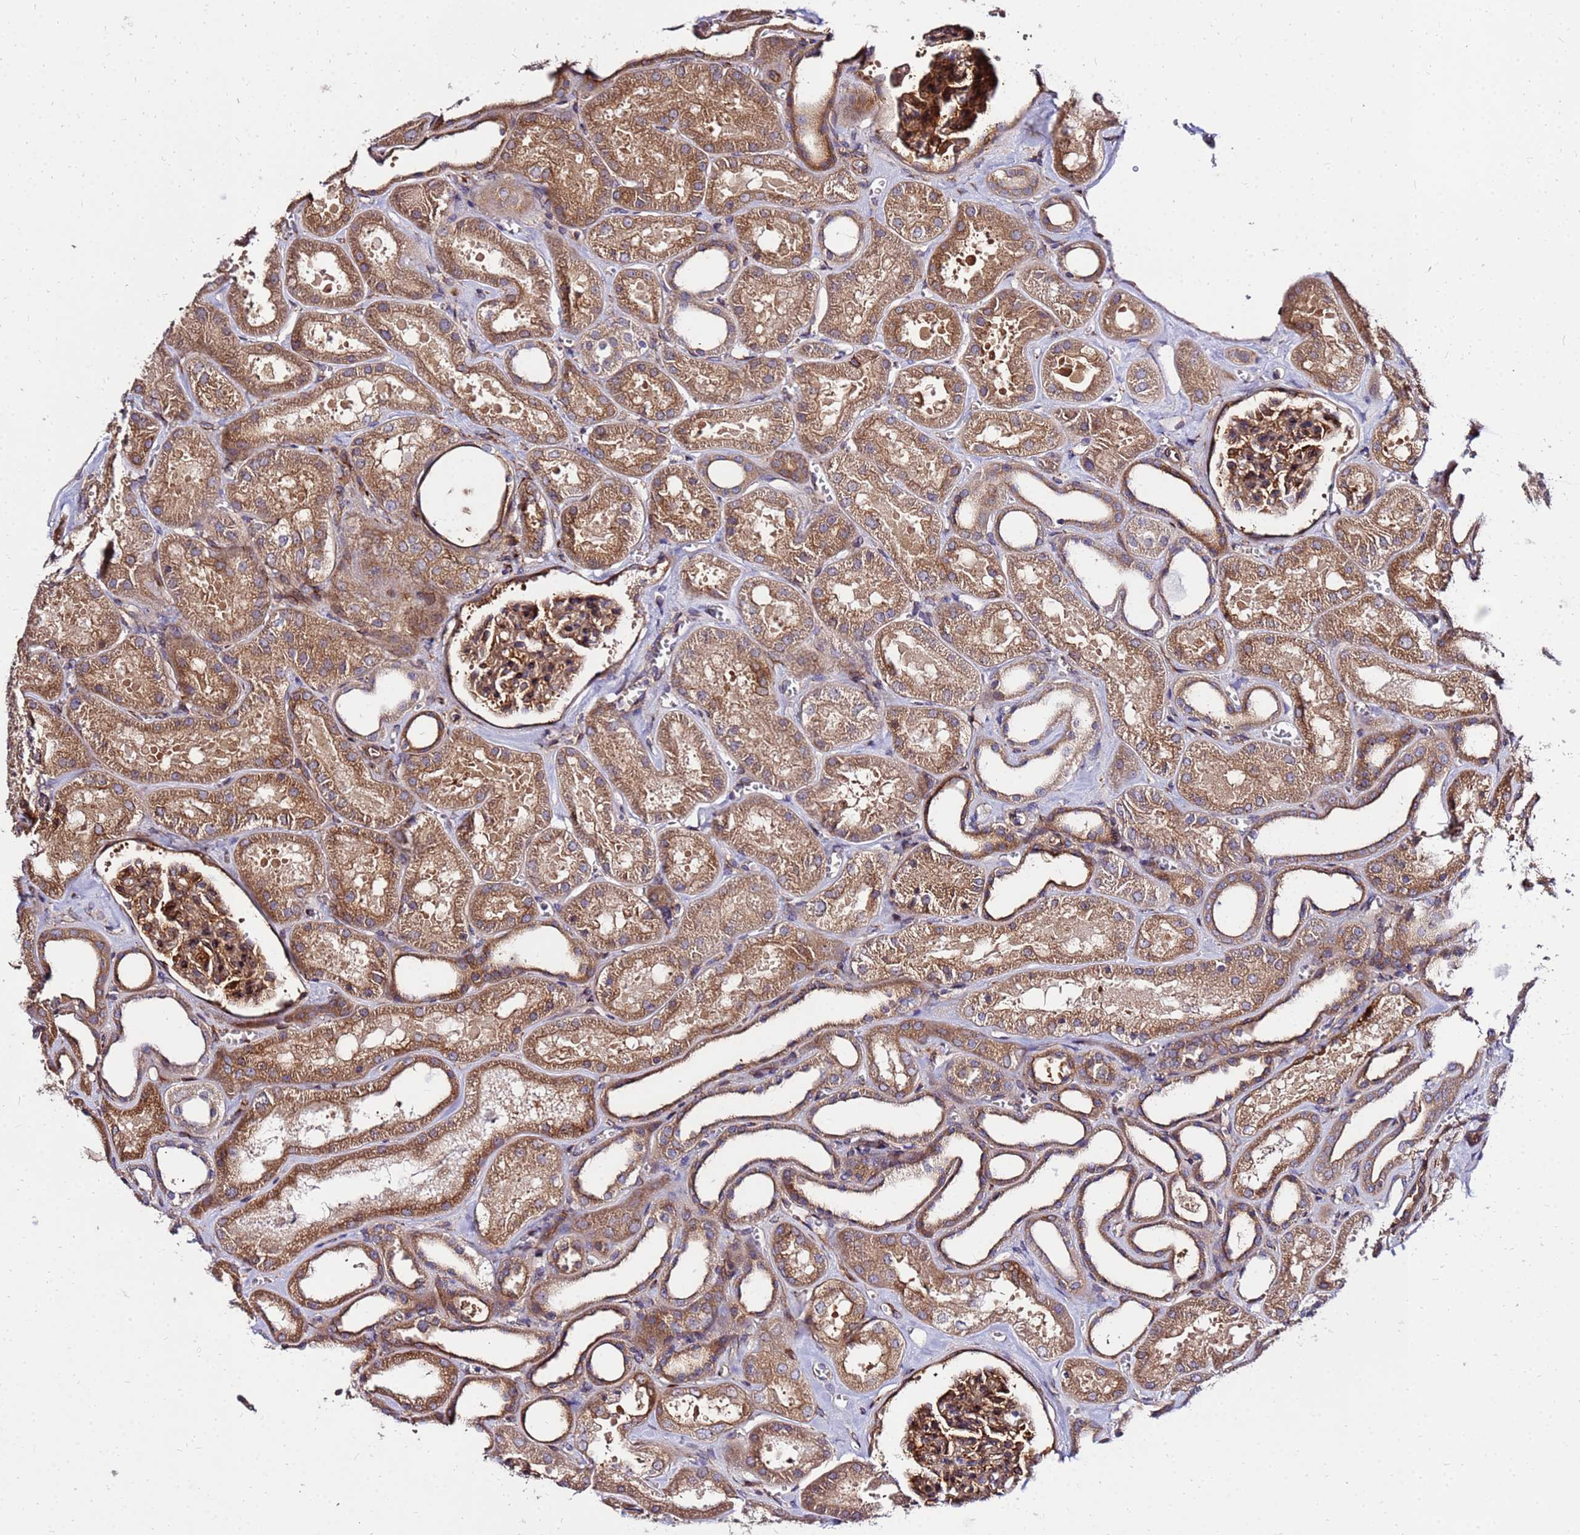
{"staining": {"intensity": "strong", "quantity": ">75%", "location": "cytoplasmic/membranous"}, "tissue": "kidney", "cell_type": "Cells in glomeruli", "image_type": "normal", "snomed": [{"axis": "morphology", "description": "Normal tissue, NOS"}, {"axis": "morphology", "description": "Adenocarcinoma, NOS"}, {"axis": "topography", "description": "Kidney"}], "caption": "Immunohistochemical staining of normal kidney demonstrates >75% levels of strong cytoplasmic/membranous protein staining in approximately >75% of cells in glomeruli.", "gene": "WWC2", "patient": {"sex": "female", "age": 68}}